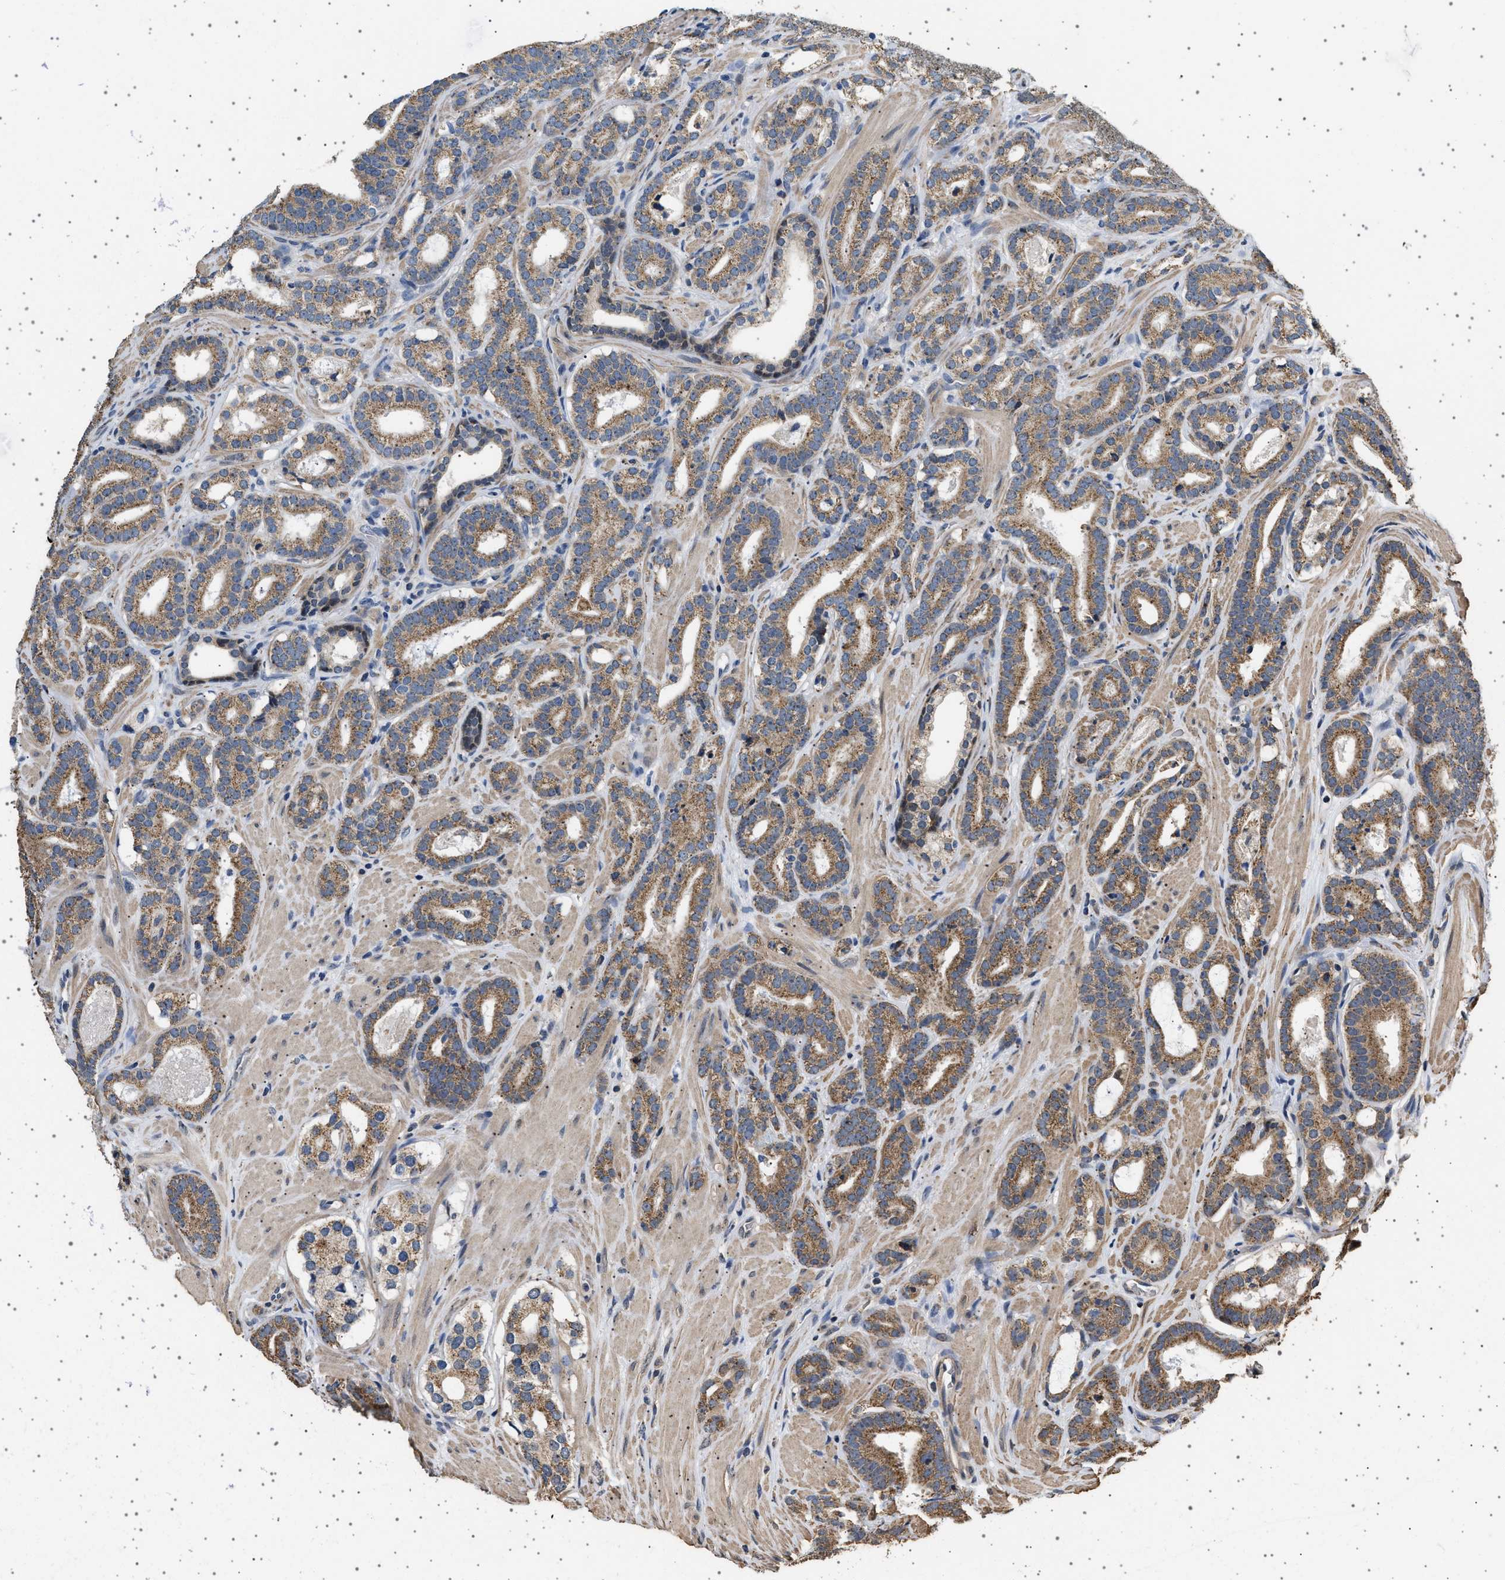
{"staining": {"intensity": "moderate", "quantity": ">75%", "location": "cytoplasmic/membranous"}, "tissue": "prostate cancer", "cell_type": "Tumor cells", "image_type": "cancer", "snomed": [{"axis": "morphology", "description": "Adenocarcinoma, High grade"}, {"axis": "topography", "description": "Prostate"}], "caption": "Immunohistochemistry (IHC) (DAB (3,3'-diaminobenzidine)) staining of human prostate cancer (adenocarcinoma (high-grade)) displays moderate cytoplasmic/membranous protein staining in approximately >75% of tumor cells. (DAB (3,3'-diaminobenzidine) IHC with brightfield microscopy, high magnification).", "gene": "KCNA4", "patient": {"sex": "male", "age": 60}}